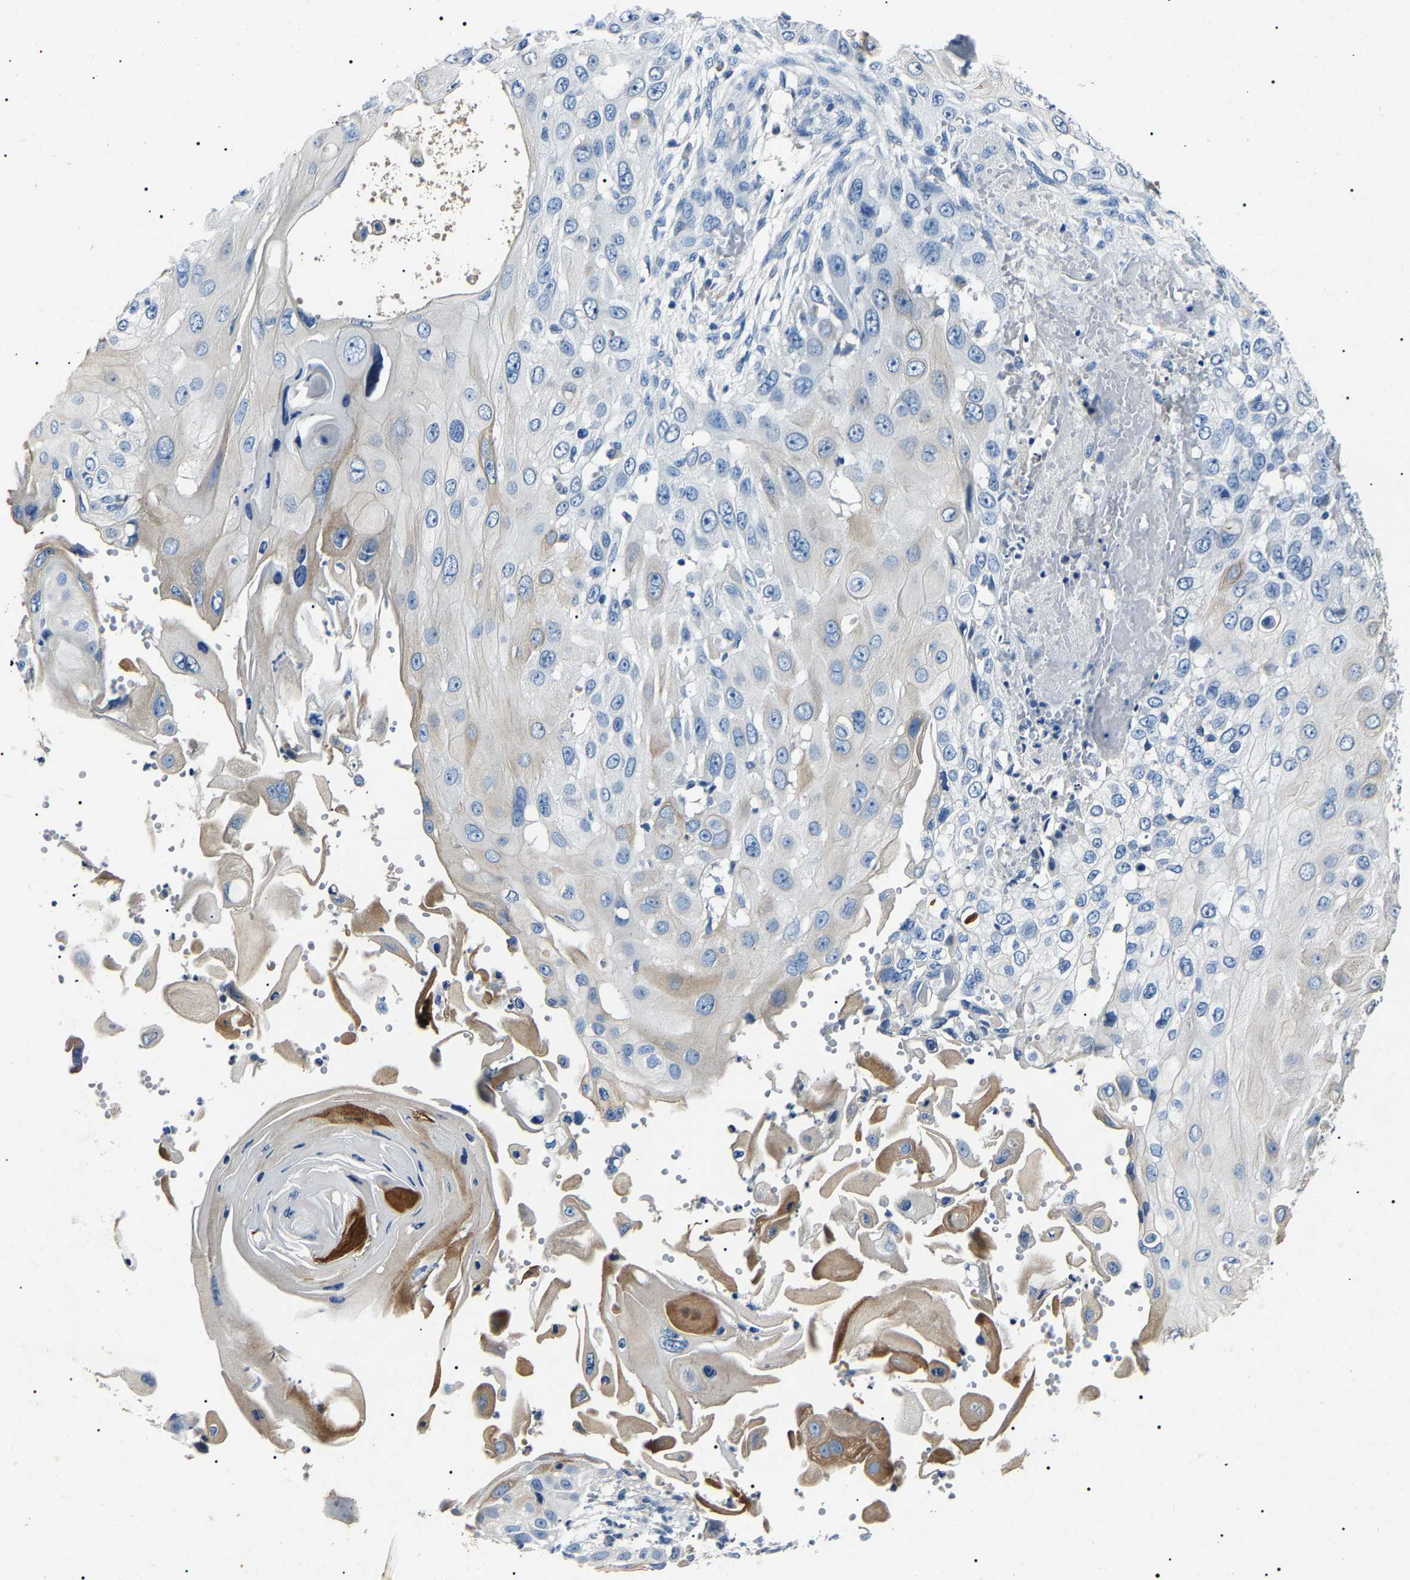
{"staining": {"intensity": "moderate", "quantity": "<25%", "location": "cytoplasmic/membranous"}, "tissue": "skin cancer", "cell_type": "Tumor cells", "image_type": "cancer", "snomed": [{"axis": "morphology", "description": "Squamous cell carcinoma, NOS"}, {"axis": "topography", "description": "Skin"}], "caption": "The micrograph displays immunohistochemical staining of skin cancer. There is moderate cytoplasmic/membranous staining is seen in about <25% of tumor cells.", "gene": "KLK15", "patient": {"sex": "female", "age": 44}}